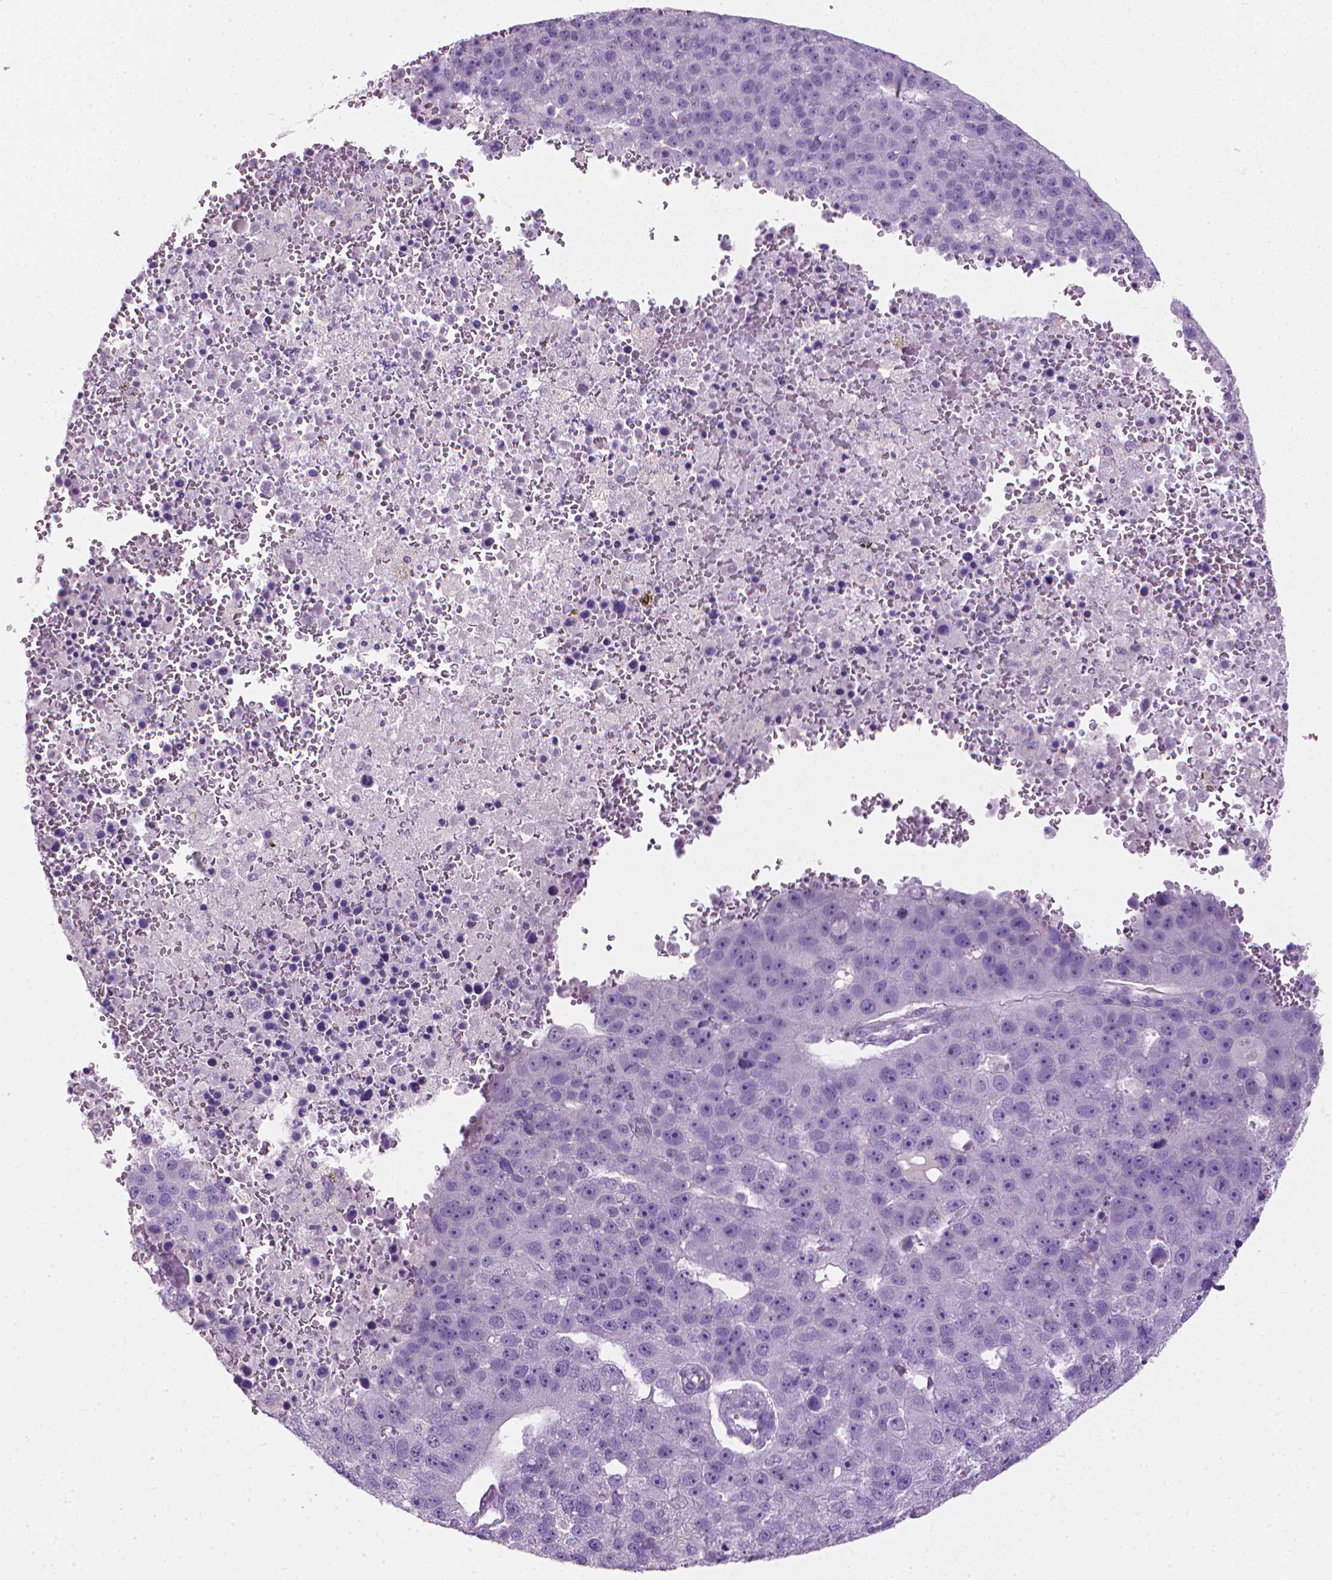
{"staining": {"intensity": "negative", "quantity": "none", "location": "none"}, "tissue": "pancreatic cancer", "cell_type": "Tumor cells", "image_type": "cancer", "snomed": [{"axis": "morphology", "description": "Adenocarcinoma, NOS"}, {"axis": "topography", "description": "Pancreas"}], "caption": "Human pancreatic adenocarcinoma stained for a protein using IHC displays no staining in tumor cells.", "gene": "KRT73", "patient": {"sex": "female", "age": 61}}